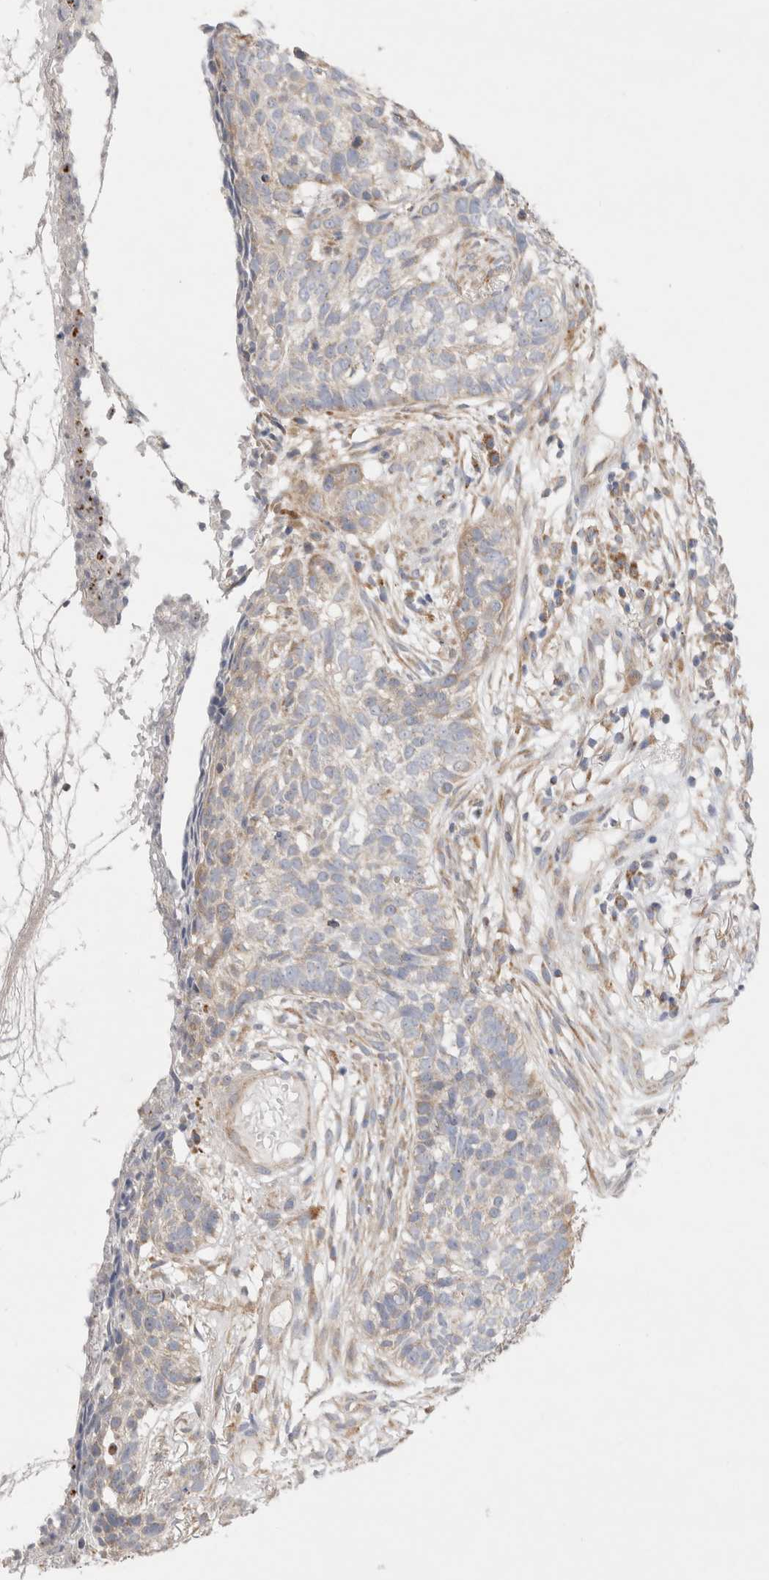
{"staining": {"intensity": "negative", "quantity": "none", "location": "none"}, "tissue": "skin cancer", "cell_type": "Tumor cells", "image_type": "cancer", "snomed": [{"axis": "morphology", "description": "Basal cell carcinoma"}, {"axis": "topography", "description": "Skin"}], "caption": "High magnification brightfield microscopy of skin cancer (basal cell carcinoma) stained with DAB (3,3'-diaminobenzidine) (brown) and counterstained with hematoxylin (blue): tumor cells show no significant positivity.", "gene": "TBC1D16", "patient": {"sex": "male", "age": 85}}